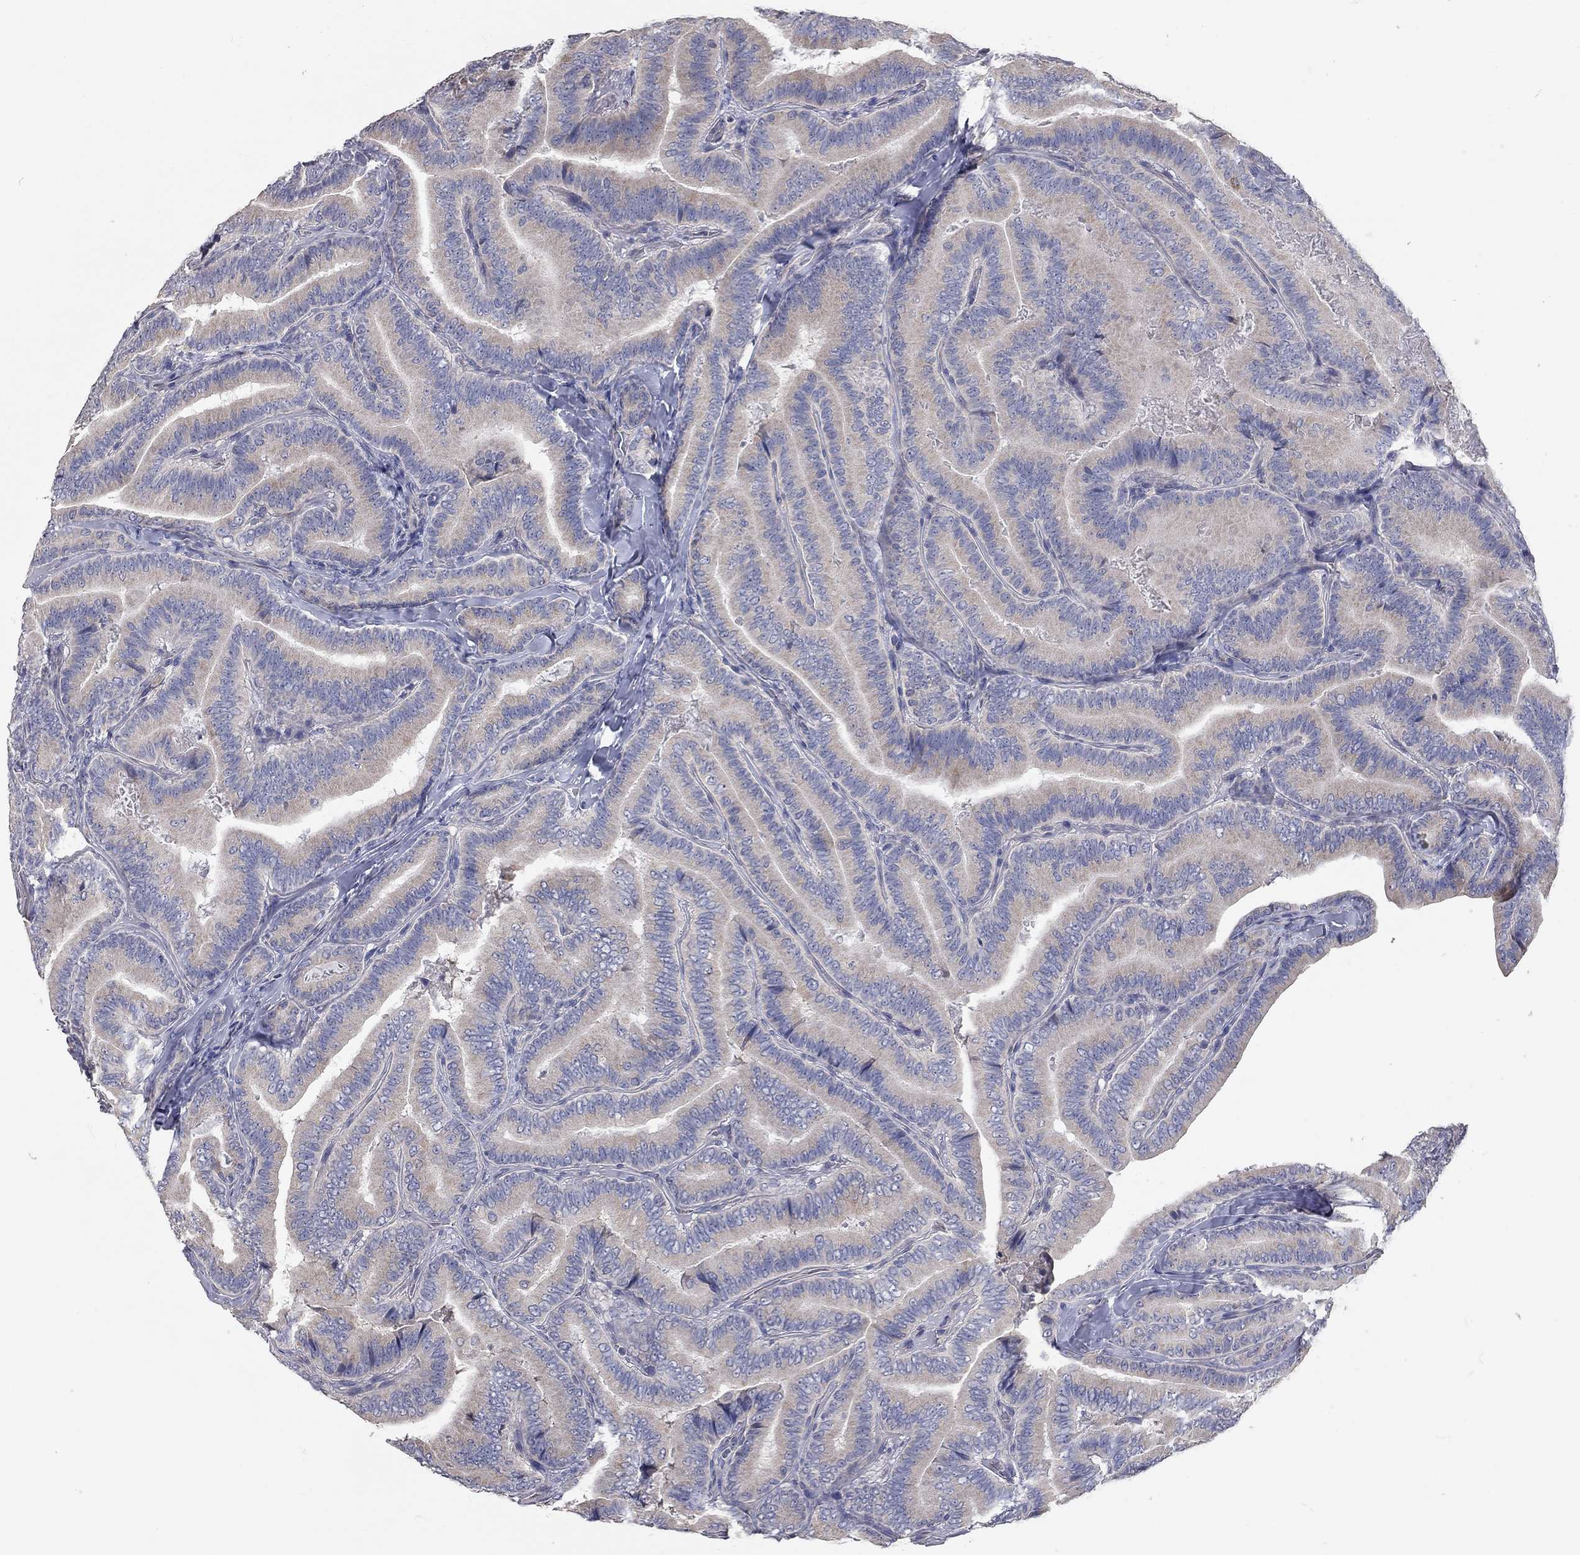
{"staining": {"intensity": "weak", "quantity": "<25%", "location": "cytoplasmic/membranous"}, "tissue": "thyroid cancer", "cell_type": "Tumor cells", "image_type": "cancer", "snomed": [{"axis": "morphology", "description": "Papillary adenocarcinoma, NOS"}, {"axis": "topography", "description": "Thyroid gland"}], "caption": "Immunohistochemistry (IHC) micrograph of thyroid cancer (papillary adenocarcinoma) stained for a protein (brown), which demonstrates no positivity in tumor cells.", "gene": "XAGE2", "patient": {"sex": "male", "age": 61}}